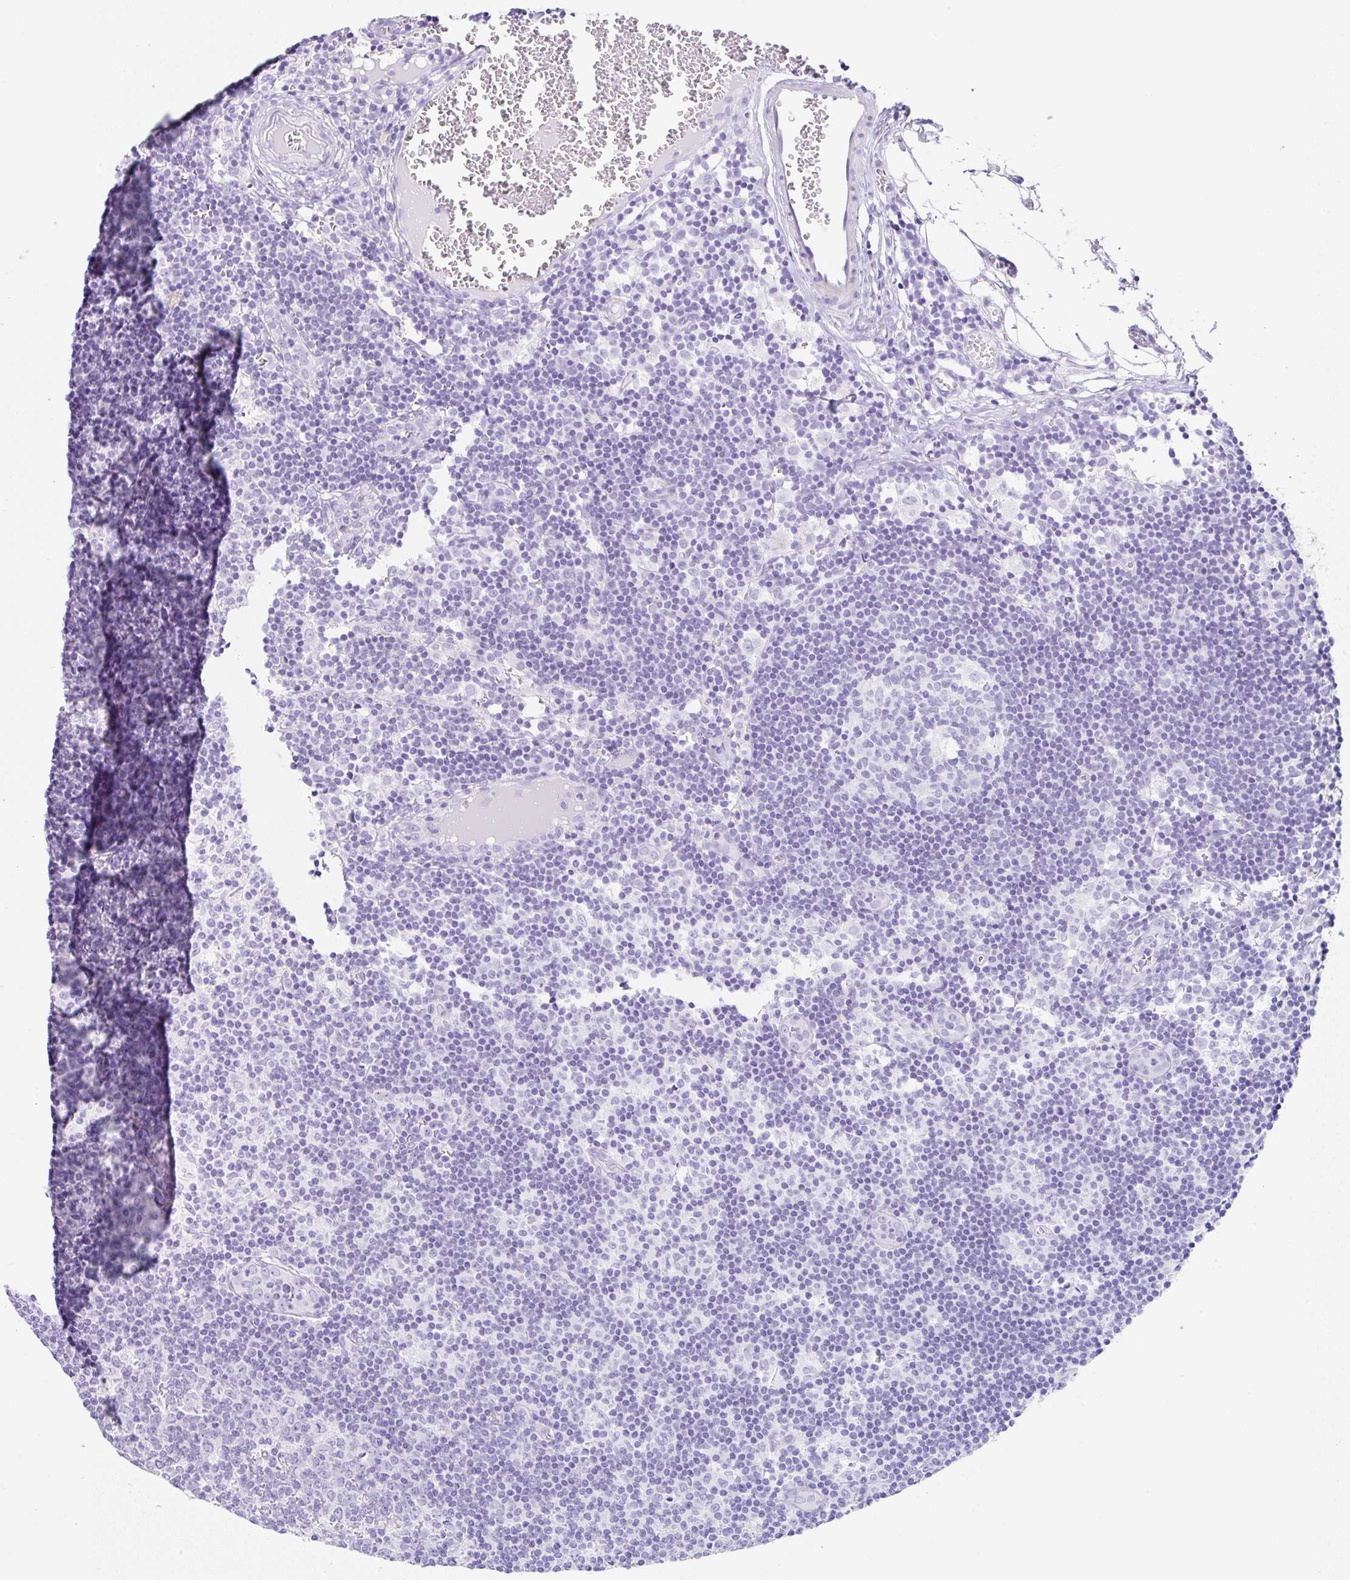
{"staining": {"intensity": "negative", "quantity": "none", "location": "none"}, "tissue": "lymph node", "cell_type": "Germinal center cells", "image_type": "normal", "snomed": [{"axis": "morphology", "description": "Normal tissue, NOS"}, {"axis": "topography", "description": "Lymph node"}], "caption": "Immunohistochemistry (IHC) of normal lymph node displays no positivity in germinal center cells.", "gene": "CLDND2", "patient": {"sex": "female", "age": 45}}